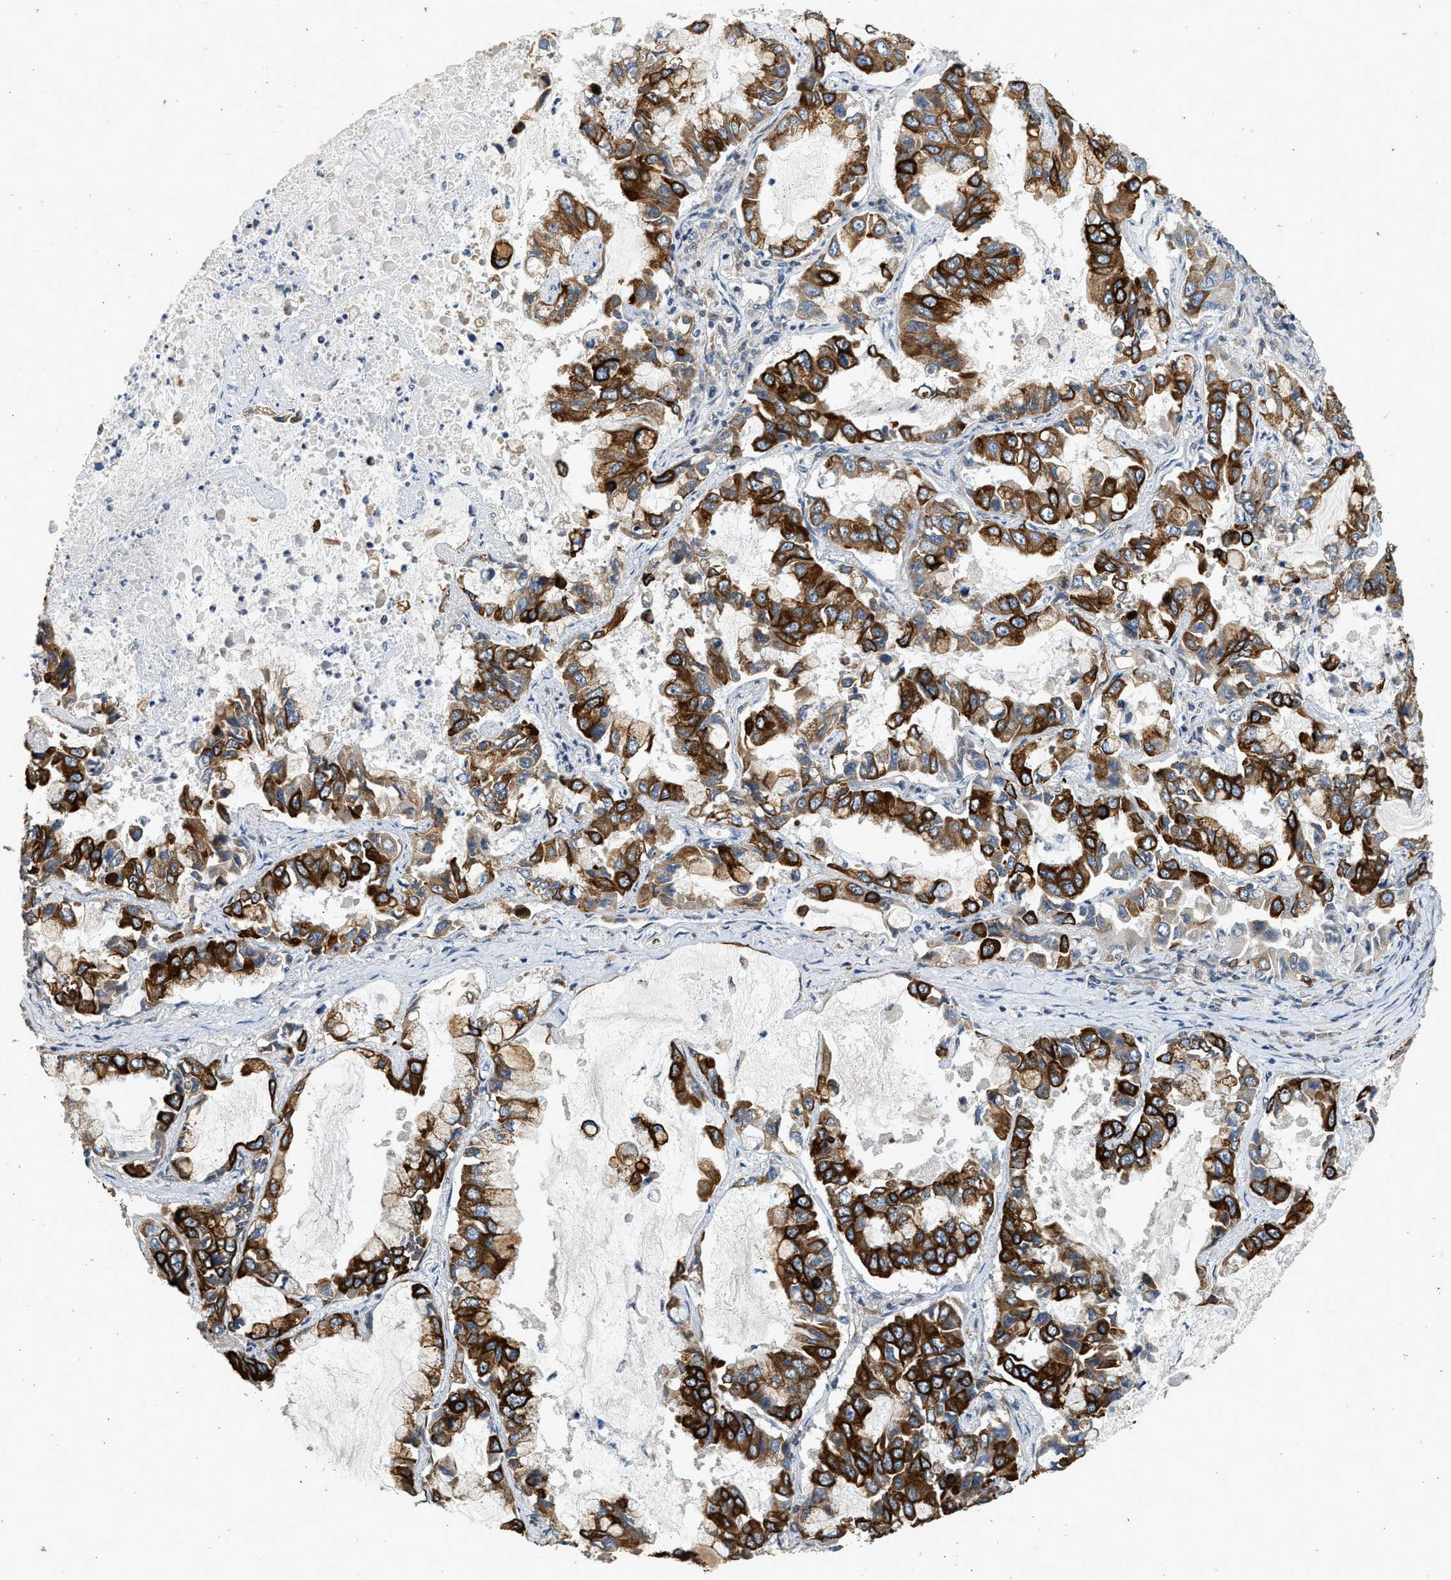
{"staining": {"intensity": "strong", "quantity": ">75%", "location": "cytoplasmic/membranous"}, "tissue": "lung cancer", "cell_type": "Tumor cells", "image_type": "cancer", "snomed": [{"axis": "morphology", "description": "Adenocarcinoma, NOS"}, {"axis": "topography", "description": "Lung"}], "caption": "A photomicrograph of human lung adenocarcinoma stained for a protein shows strong cytoplasmic/membranous brown staining in tumor cells.", "gene": "PCLO", "patient": {"sex": "male", "age": 64}}